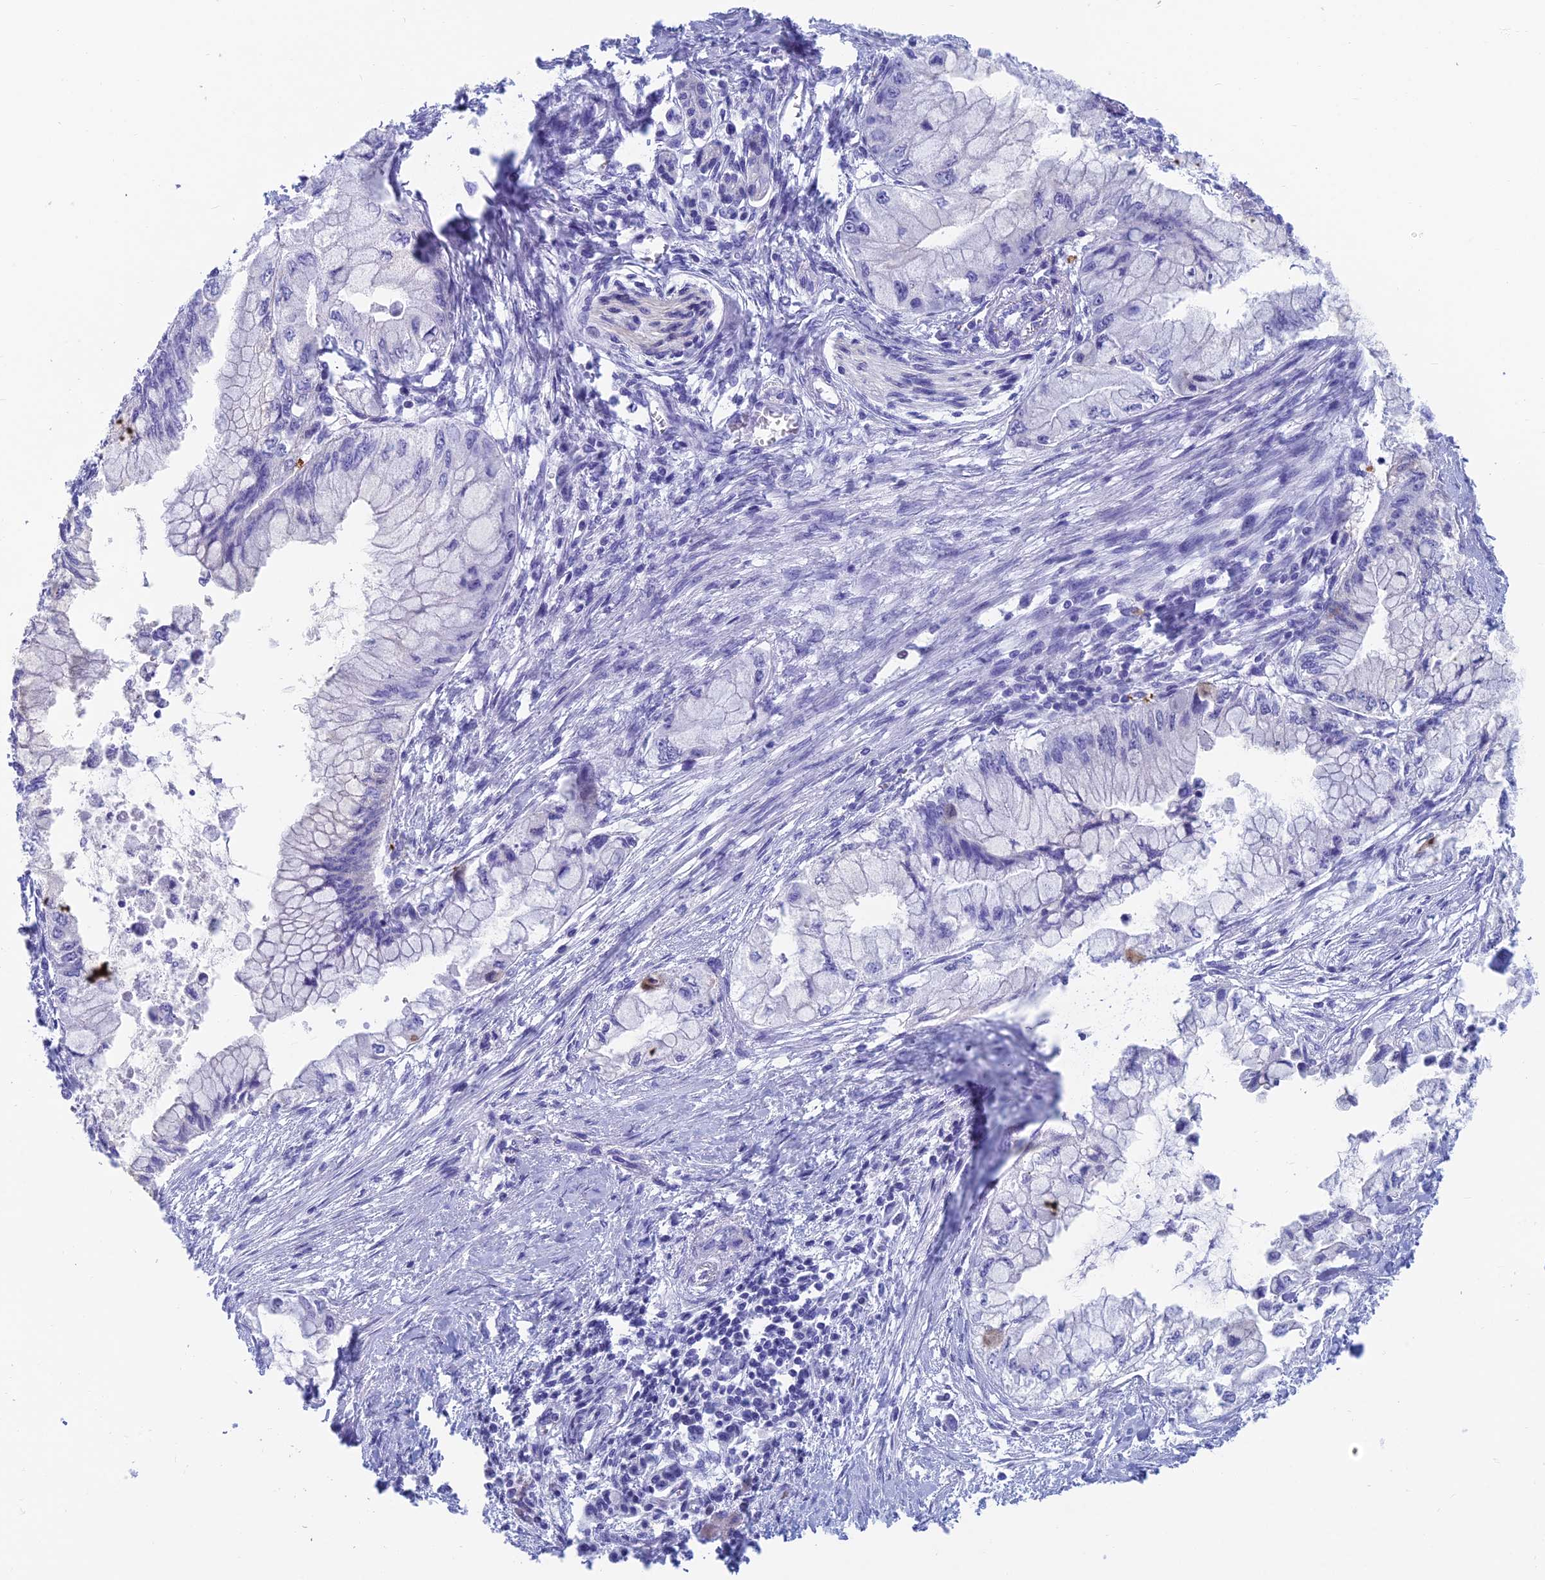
{"staining": {"intensity": "negative", "quantity": "none", "location": "none"}, "tissue": "pancreatic cancer", "cell_type": "Tumor cells", "image_type": "cancer", "snomed": [{"axis": "morphology", "description": "Adenocarcinoma, NOS"}, {"axis": "topography", "description": "Pancreas"}], "caption": "Protein analysis of pancreatic cancer displays no significant positivity in tumor cells.", "gene": "CAPS", "patient": {"sex": "male", "age": 48}}